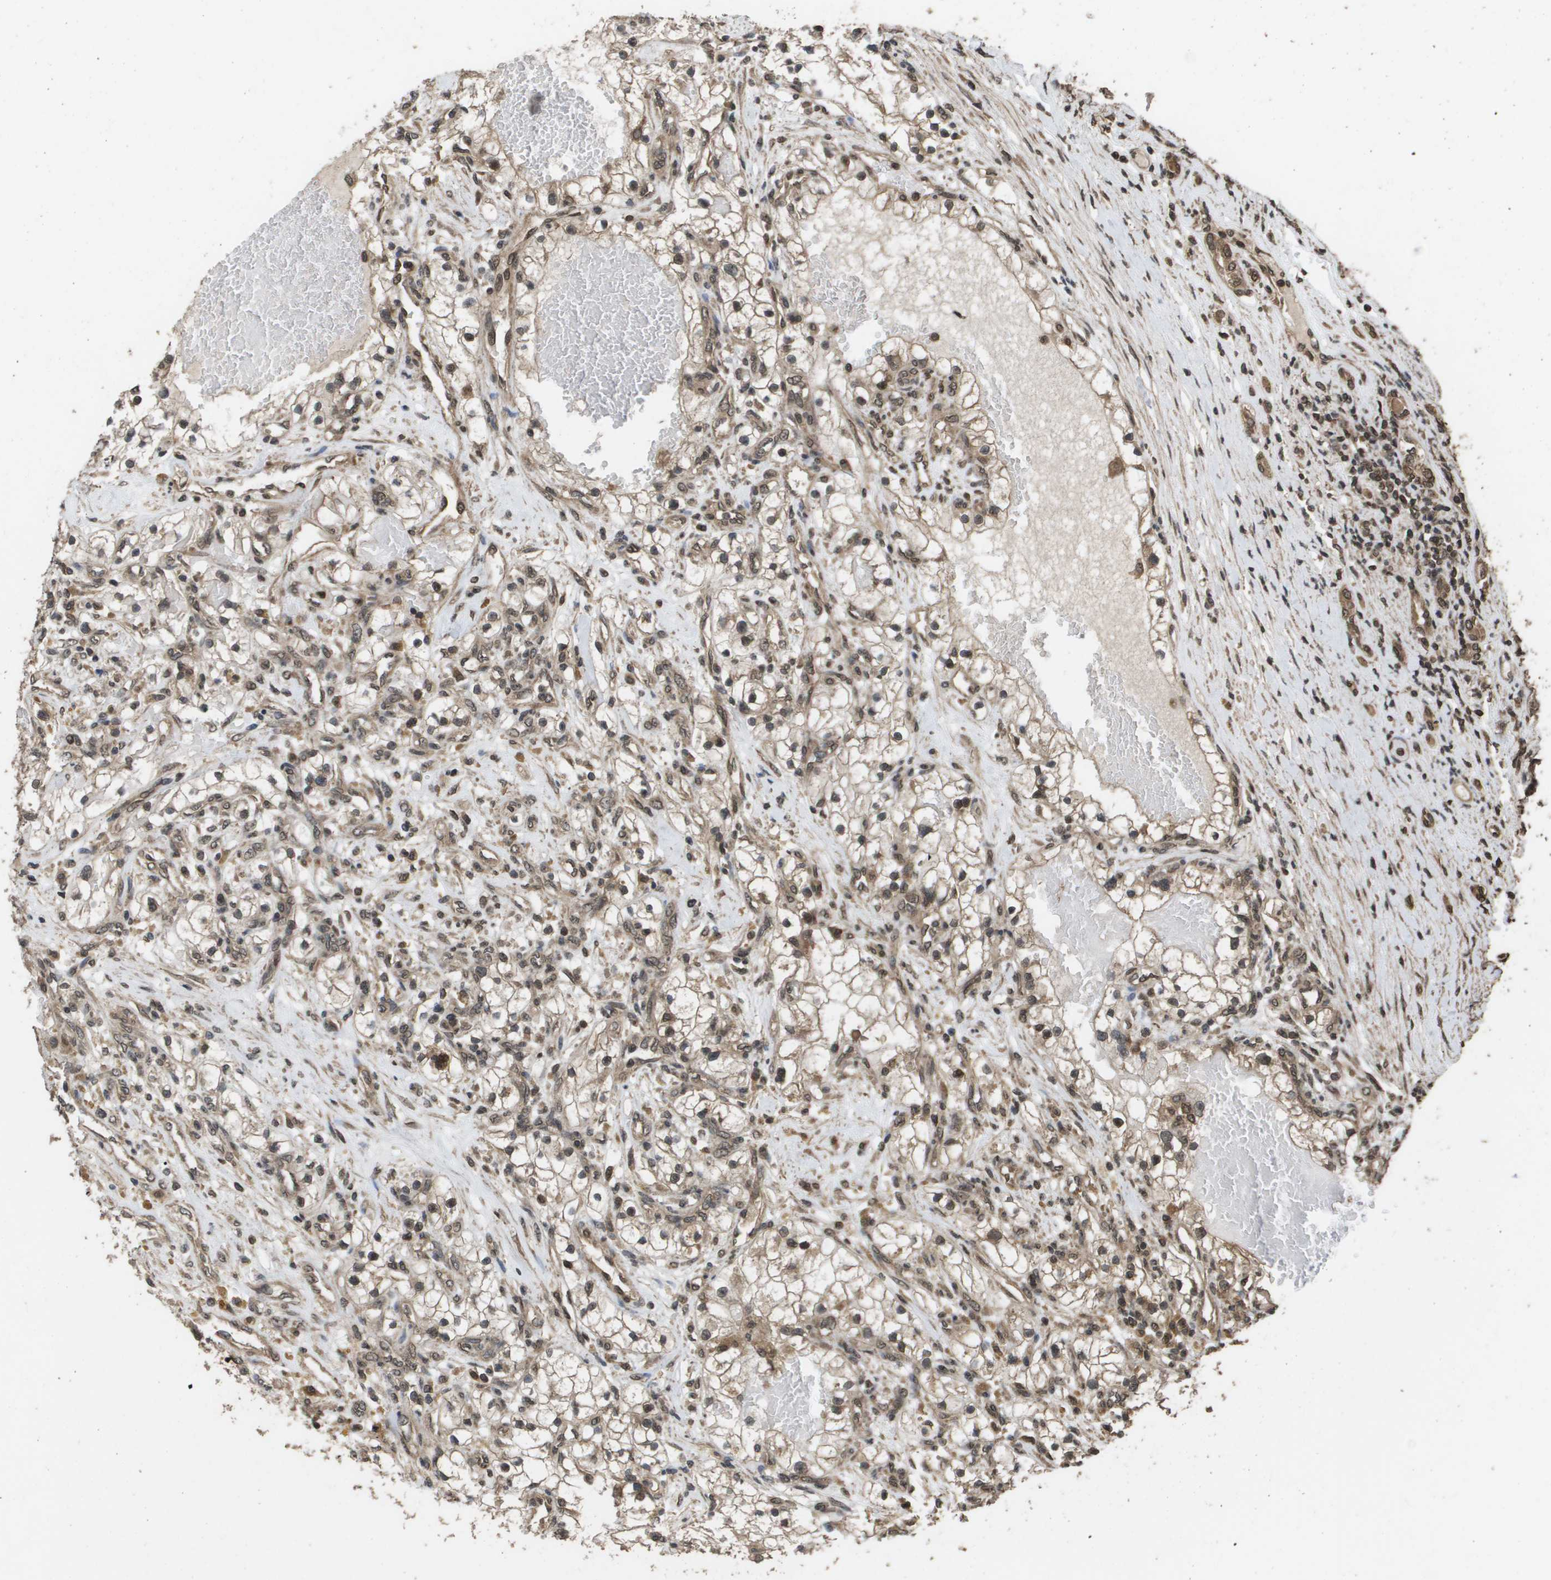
{"staining": {"intensity": "moderate", "quantity": ">75%", "location": "cytoplasmic/membranous,nuclear"}, "tissue": "renal cancer", "cell_type": "Tumor cells", "image_type": "cancer", "snomed": [{"axis": "morphology", "description": "Adenocarcinoma, NOS"}, {"axis": "topography", "description": "Kidney"}], "caption": "Immunohistochemical staining of human renal adenocarcinoma displays medium levels of moderate cytoplasmic/membranous and nuclear protein expression in about >75% of tumor cells.", "gene": "AXIN2", "patient": {"sex": "male", "age": 68}}